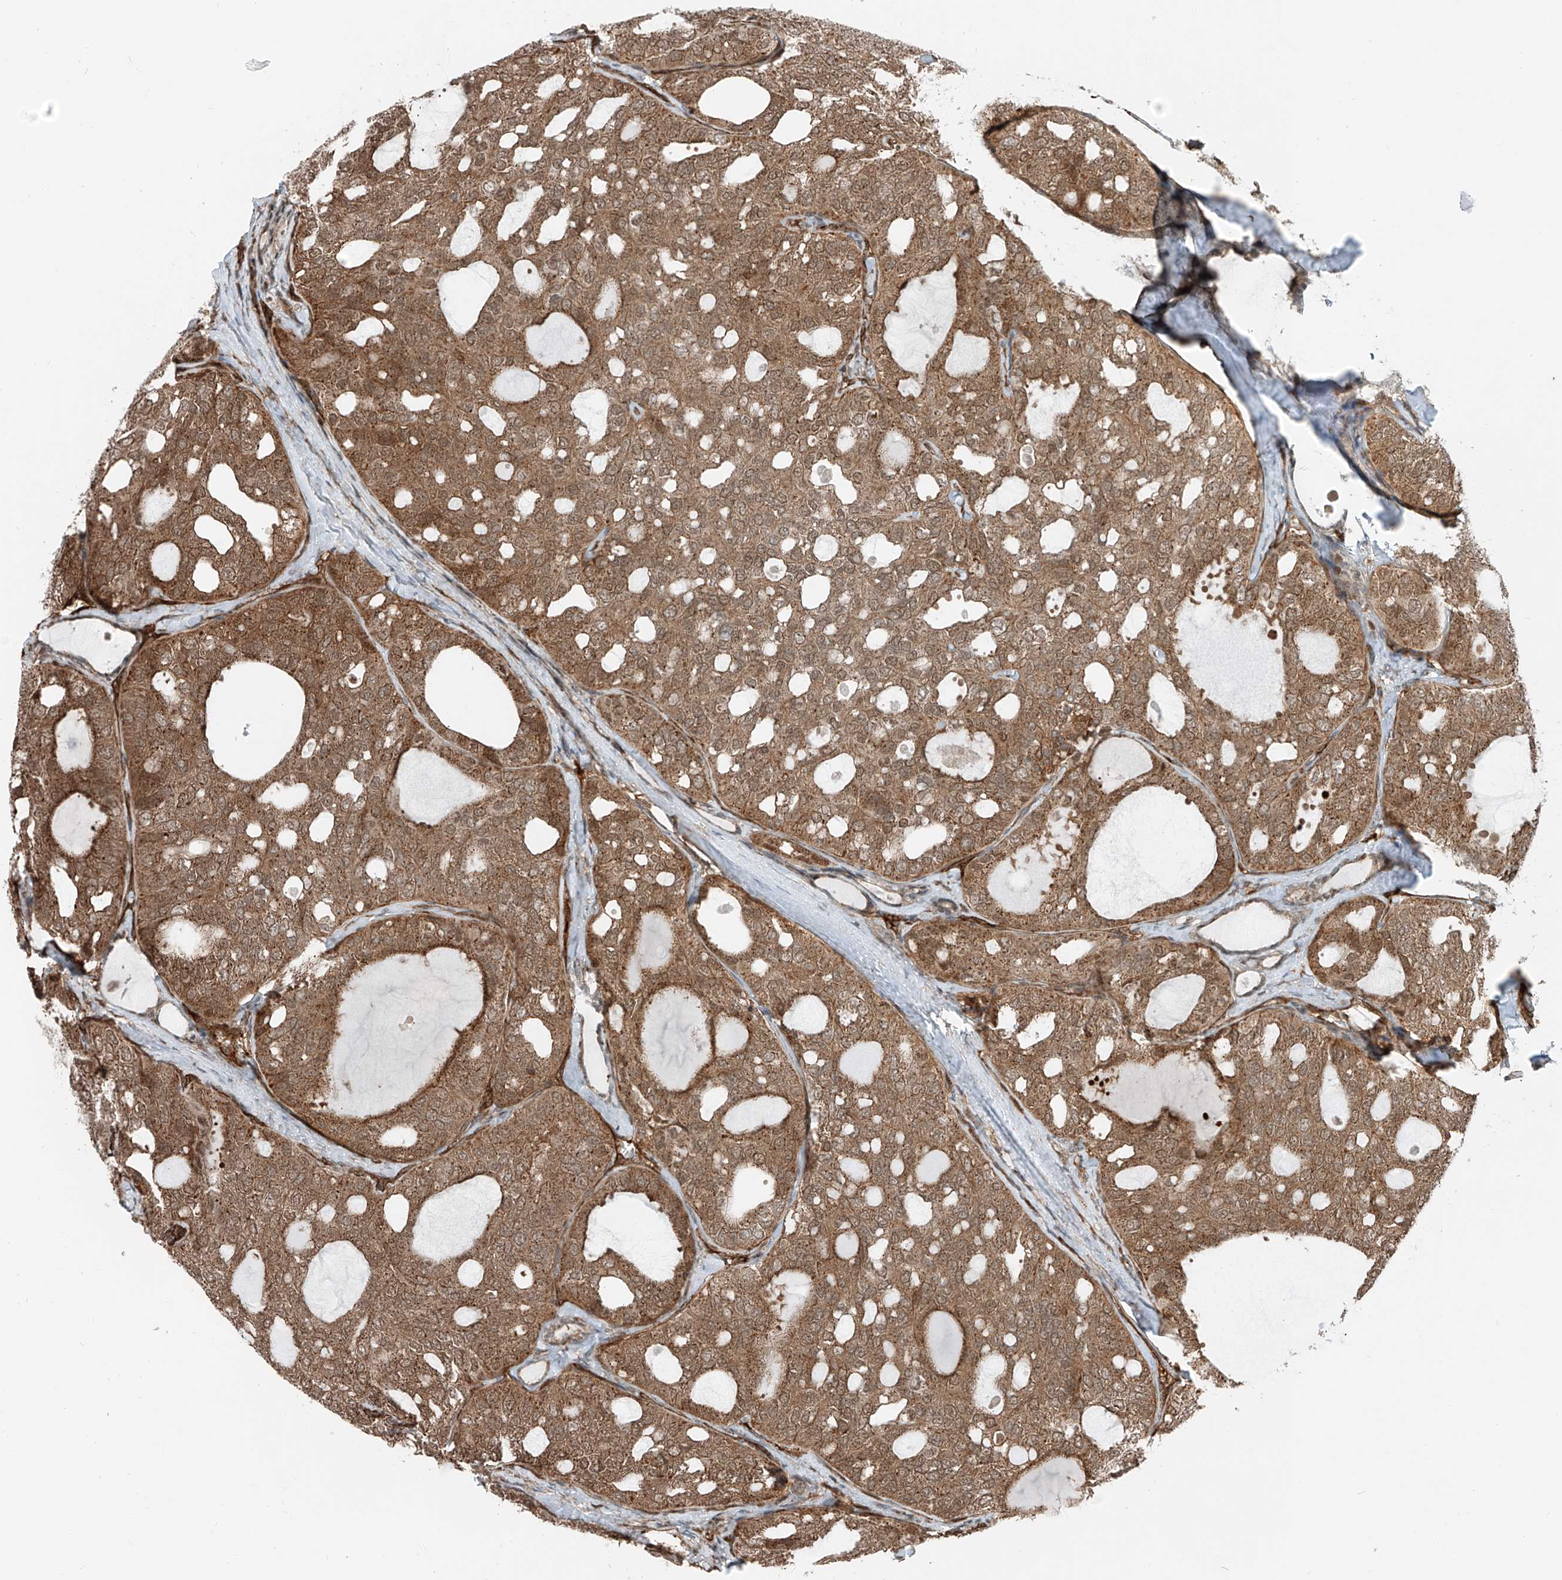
{"staining": {"intensity": "moderate", "quantity": ">75%", "location": "cytoplasmic/membranous,nuclear"}, "tissue": "thyroid cancer", "cell_type": "Tumor cells", "image_type": "cancer", "snomed": [{"axis": "morphology", "description": "Follicular adenoma carcinoma, NOS"}, {"axis": "topography", "description": "Thyroid gland"}], "caption": "Brown immunohistochemical staining in thyroid follicular adenoma carcinoma exhibits moderate cytoplasmic/membranous and nuclear expression in about >75% of tumor cells. The staining was performed using DAB to visualize the protein expression in brown, while the nuclei were stained in blue with hematoxylin (Magnification: 20x).", "gene": "USP48", "patient": {"sex": "male", "age": 75}}